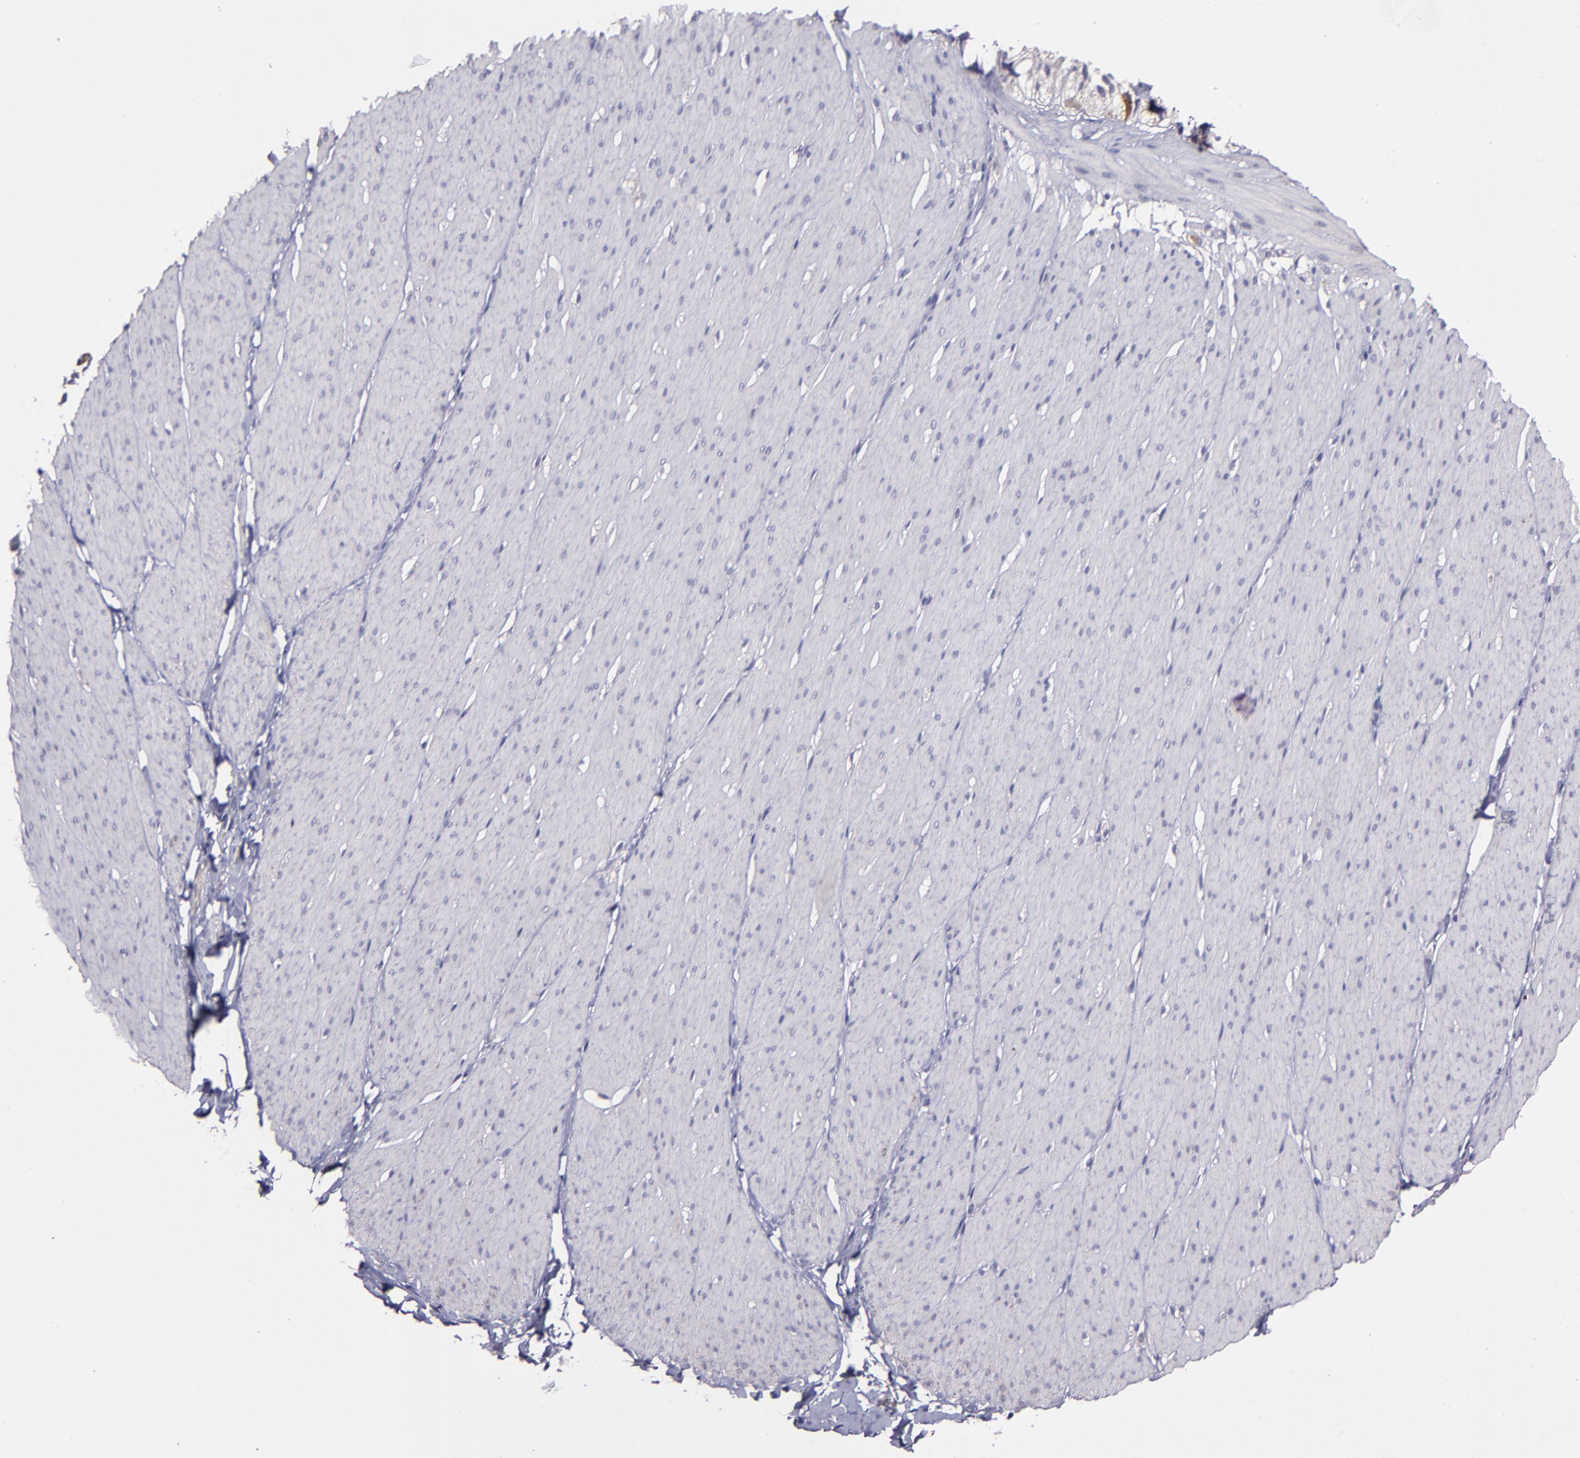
{"staining": {"intensity": "negative", "quantity": "none", "location": "none"}, "tissue": "smooth muscle", "cell_type": "Smooth muscle cells", "image_type": "normal", "snomed": [{"axis": "morphology", "description": "Normal tissue, NOS"}, {"axis": "topography", "description": "Smooth muscle"}, {"axis": "topography", "description": "Colon"}], "caption": "A histopathology image of human smooth muscle is negative for staining in smooth muscle cells. Brightfield microscopy of IHC stained with DAB (brown) and hematoxylin (blue), captured at high magnification.", "gene": "MASP1", "patient": {"sex": "male", "age": 67}}